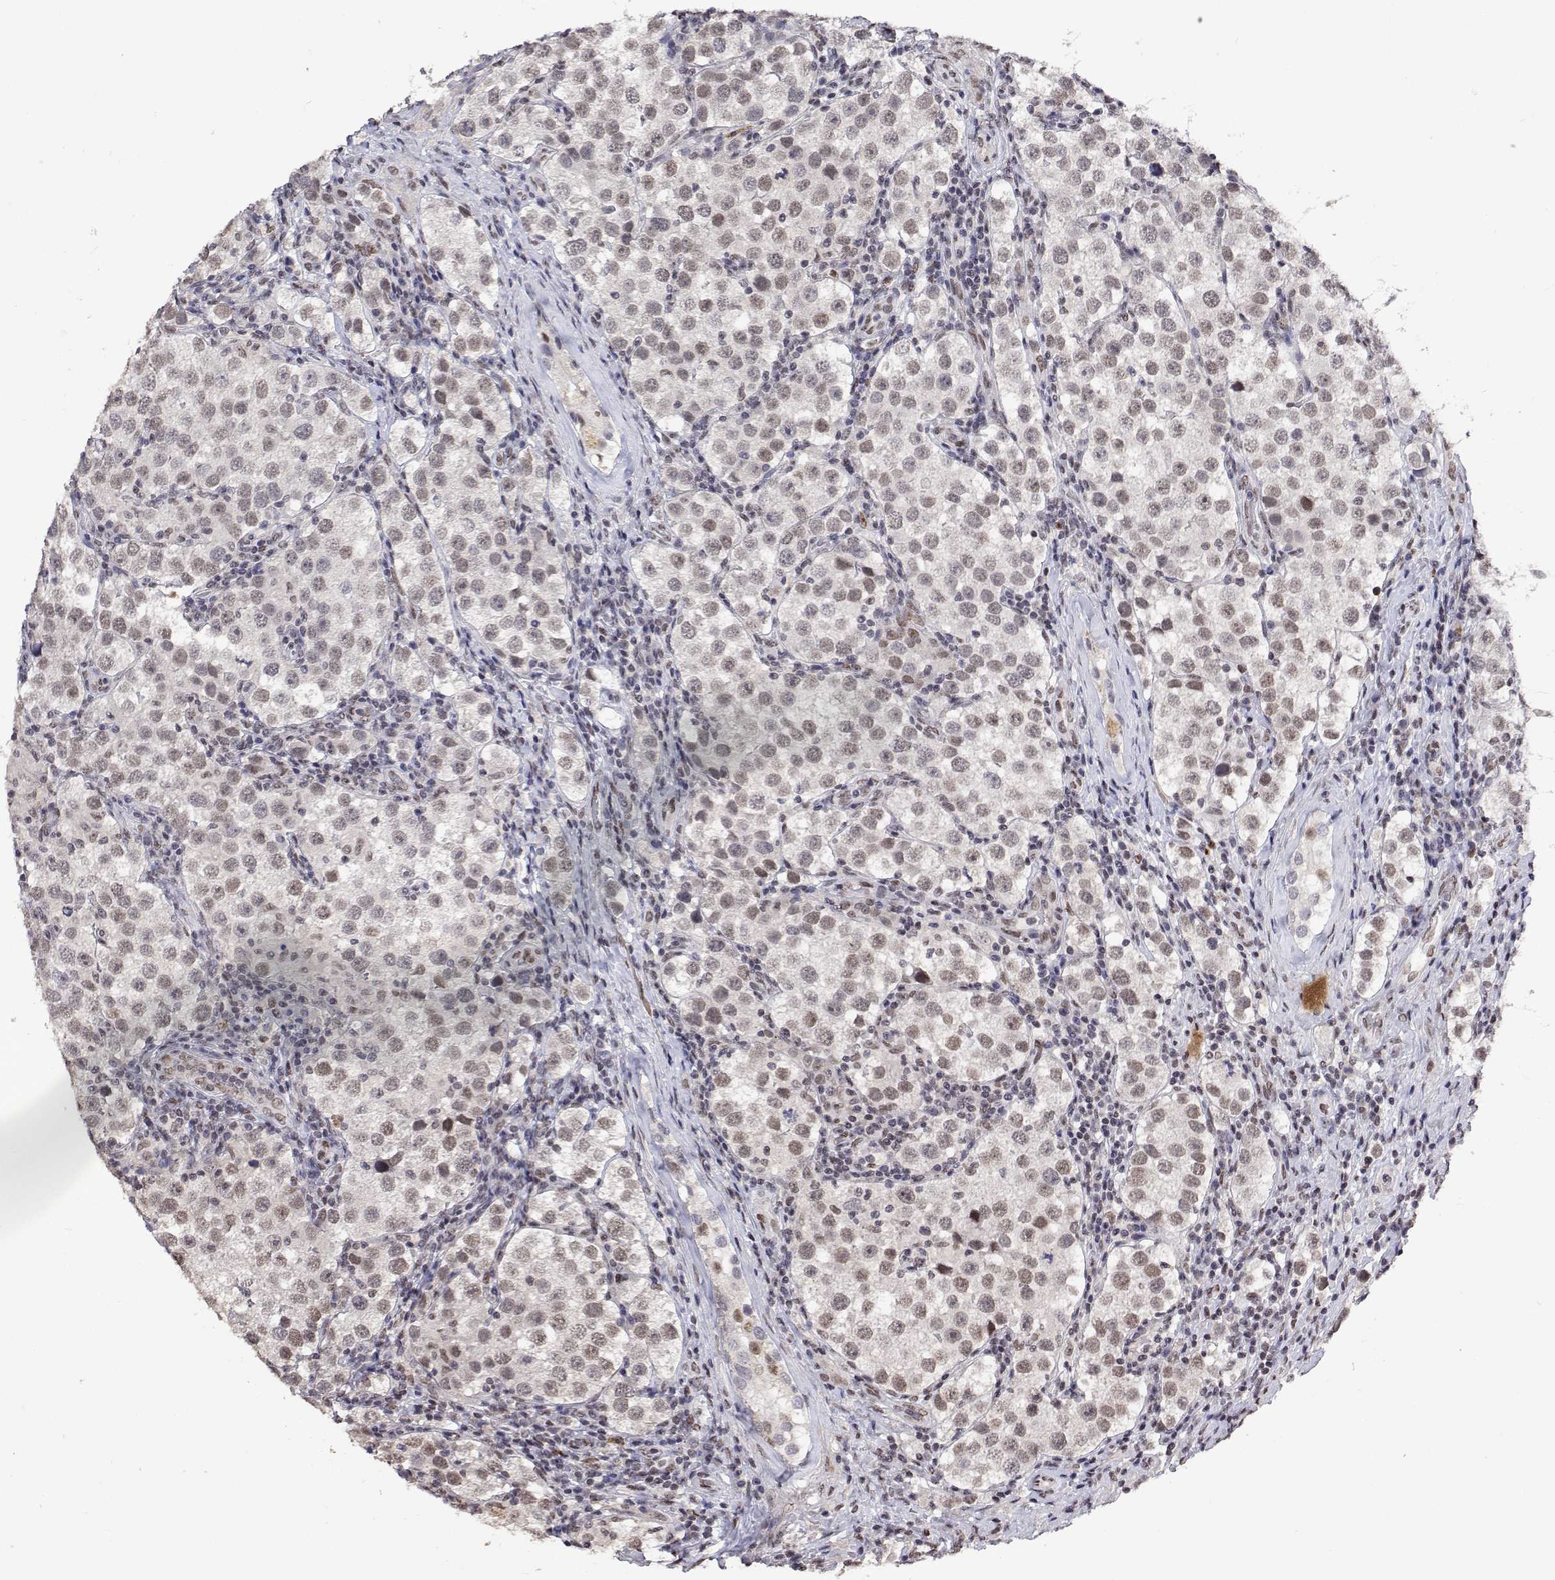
{"staining": {"intensity": "weak", "quantity": ">75%", "location": "nuclear"}, "tissue": "testis cancer", "cell_type": "Tumor cells", "image_type": "cancer", "snomed": [{"axis": "morphology", "description": "Seminoma, NOS"}, {"axis": "topography", "description": "Testis"}], "caption": "The photomicrograph displays staining of testis cancer (seminoma), revealing weak nuclear protein staining (brown color) within tumor cells.", "gene": "HNRNPA0", "patient": {"sex": "male", "age": 37}}